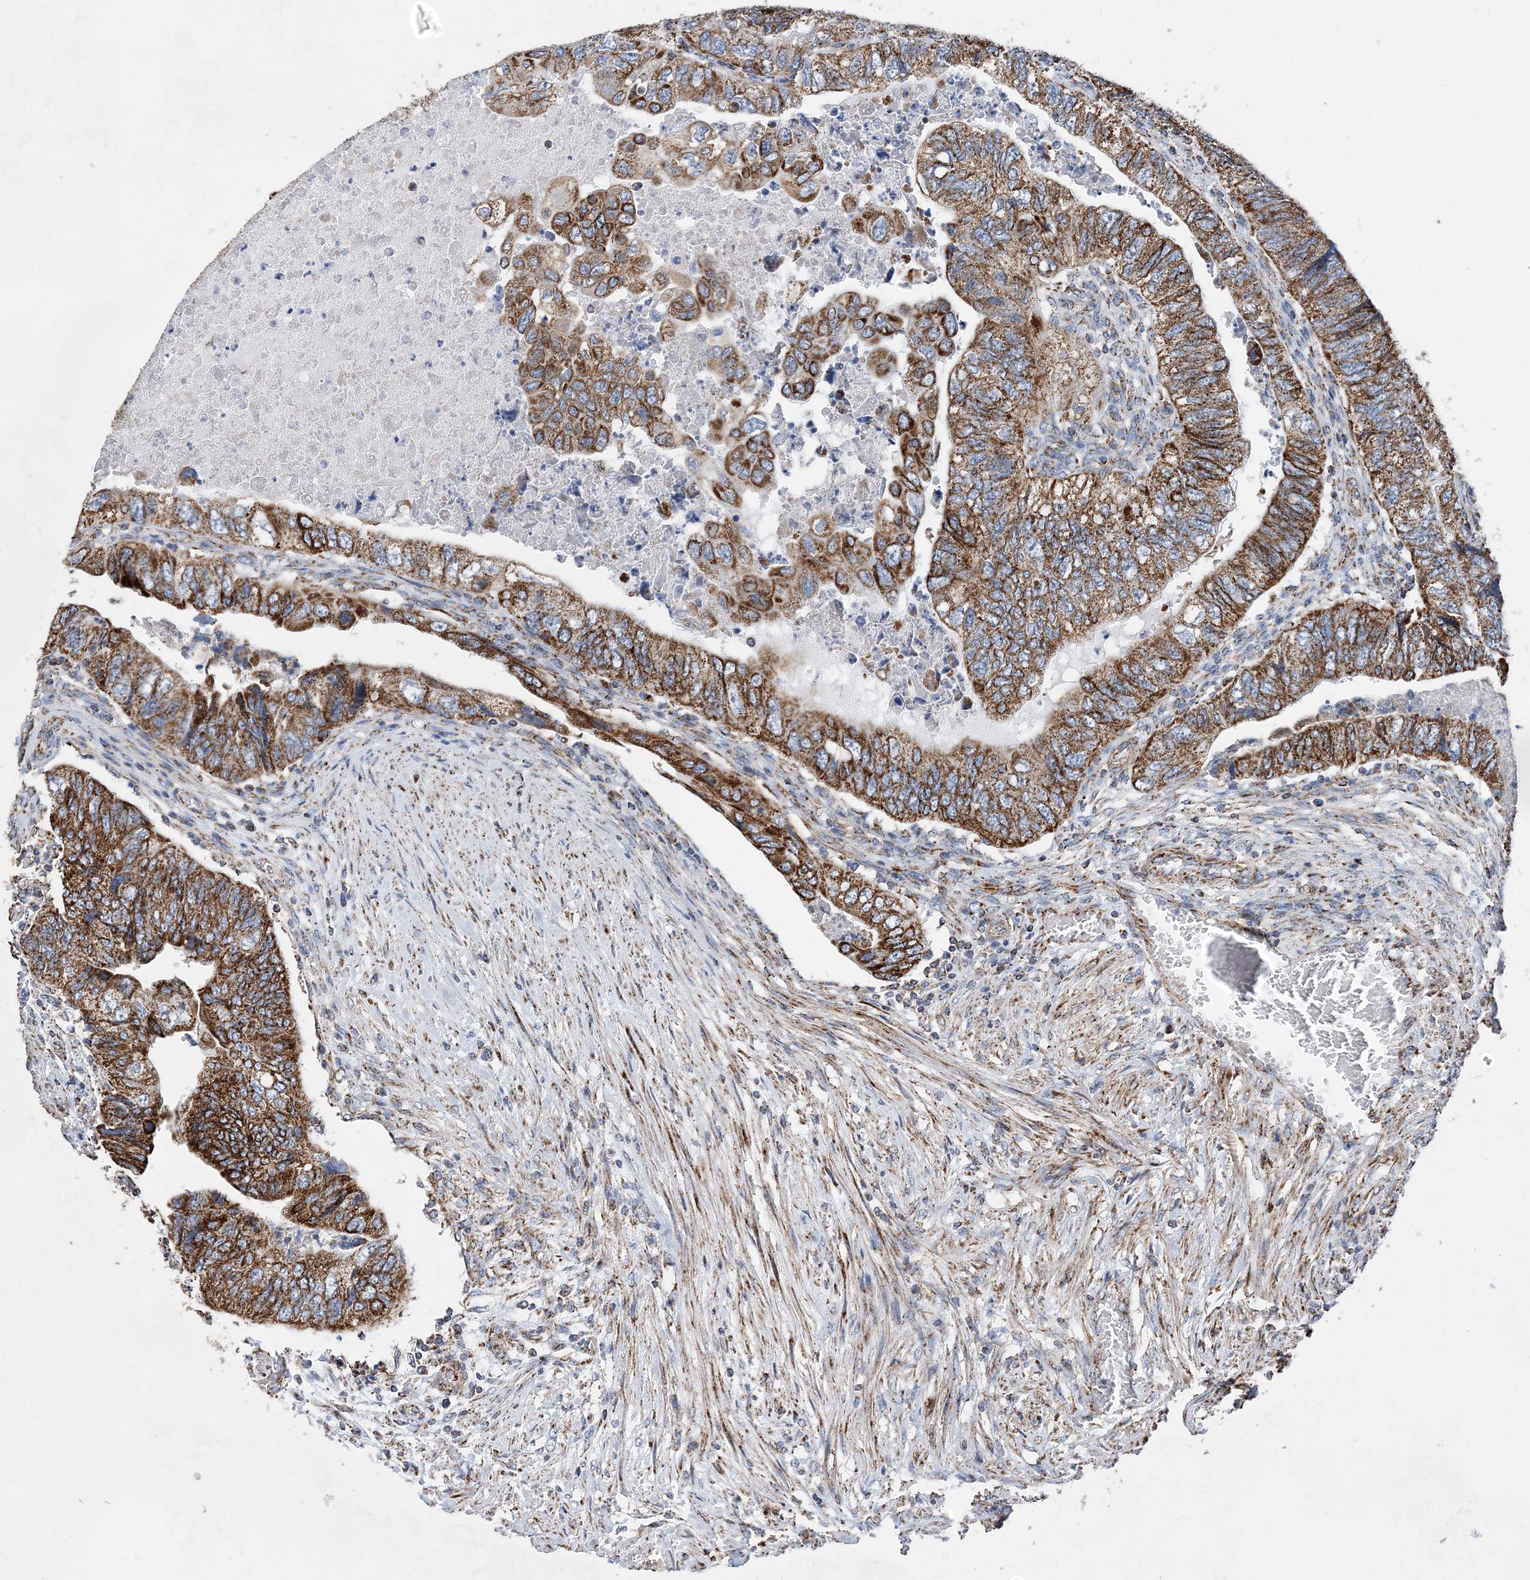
{"staining": {"intensity": "strong", "quantity": ">75%", "location": "cytoplasmic/membranous"}, "tissue": "colorectal cancer", "cell_type": "Tumor cells", "image_type": "cancer", "snomed": [{"axis": "morphology", "description": "Adenocarcinoma, NOS"}, {"axis": "topography", "description": "Rectum"}], "caption": "IHC (DAB (3,3'-diaminobenzidine)) staining of adenocarcinoma (colorectal) demonstrates strong cytoplasmic/membranous protein positivity in approximately >75% of tumor cells.", "gene": "ACOT9", "patient": {"sex": "male", "age": 63}}